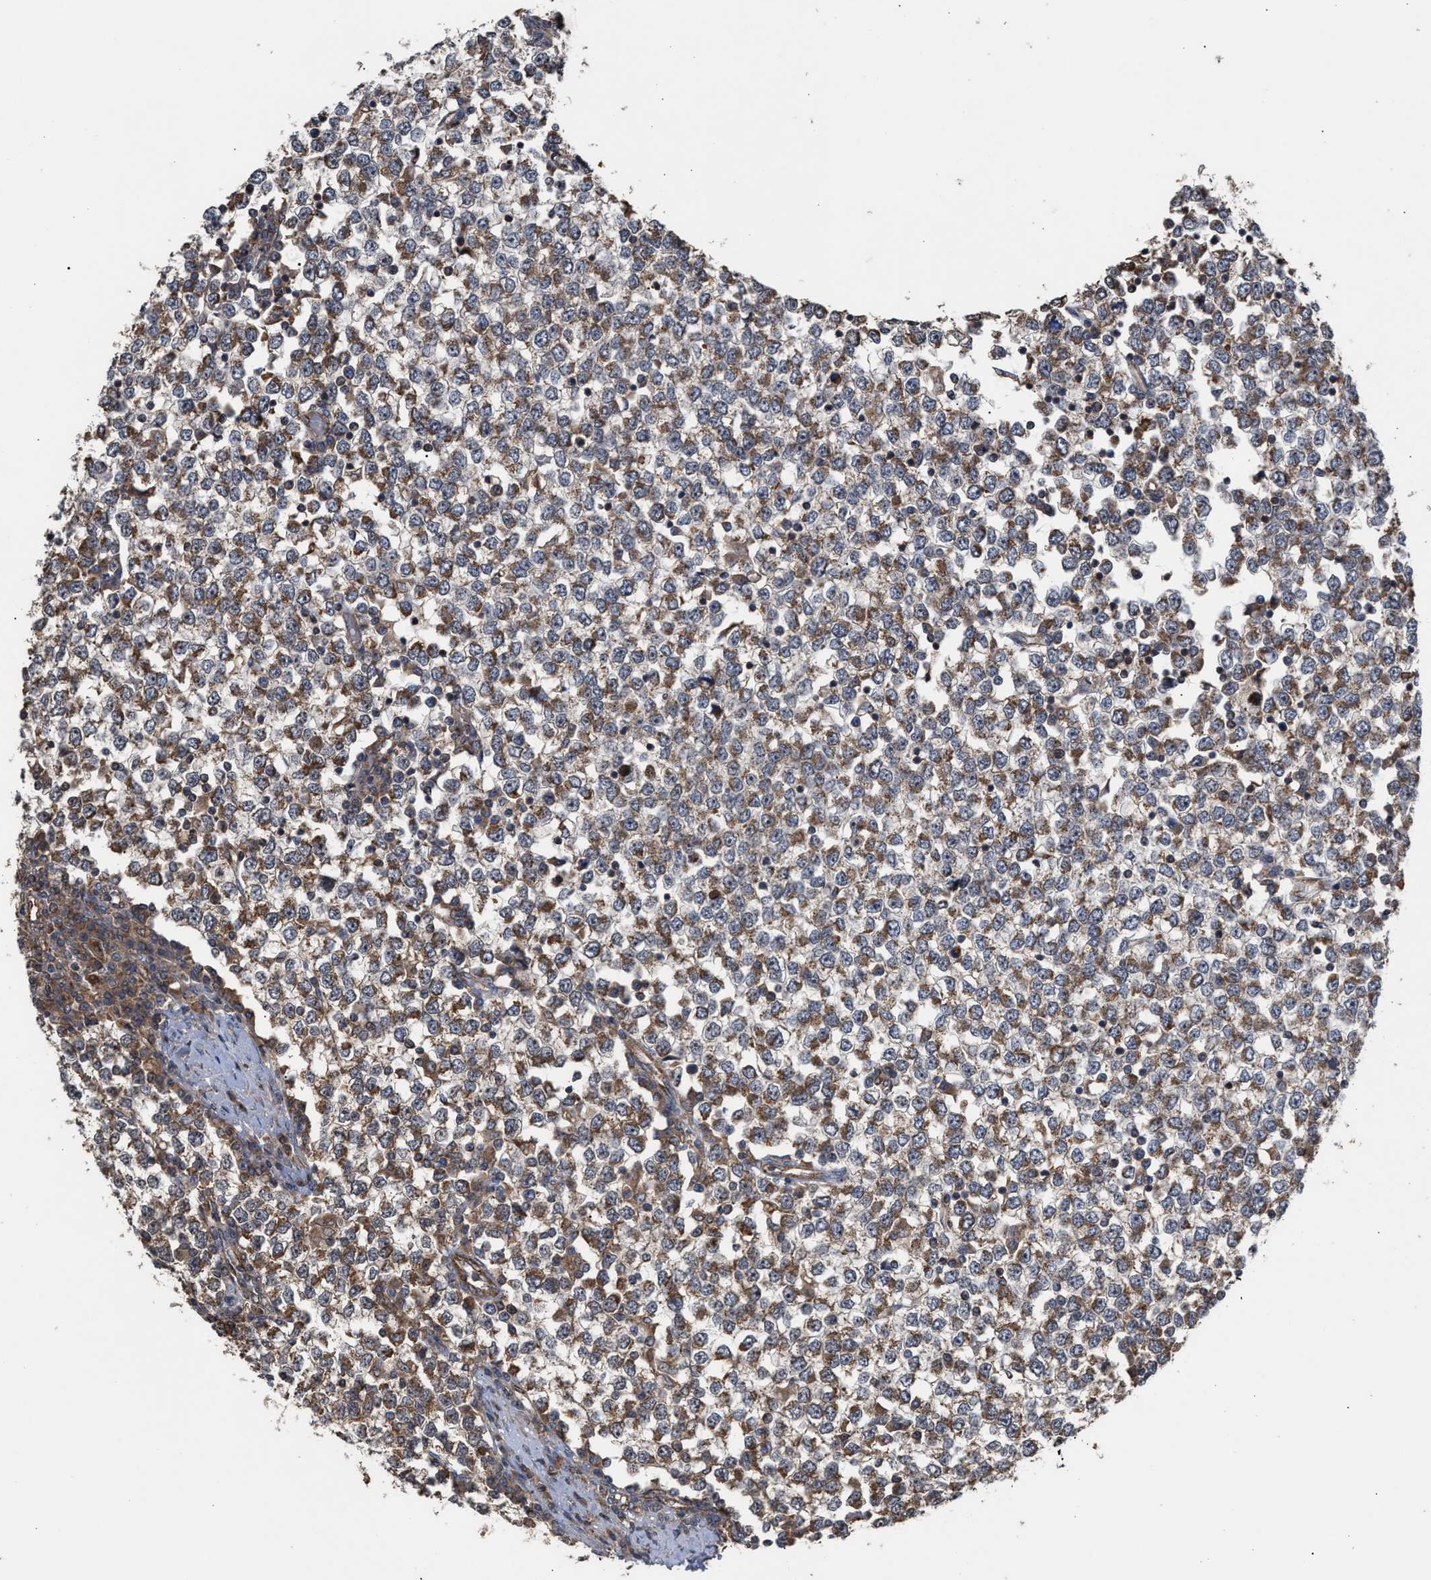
{"staining": {"intensity": "moderate", "quantity": ">75%", "location": "cytoplasmic/membranous"}, "tissue": "testis cancer", "cell_type": "Tumor cells", "image_type": "cancer", "snomed": [{"axis": "morphology", "description": "Seminoma, NOS"}, {"axis": "topography", "description": "Testis"}], "caption": "Immunohistochemistry (DAB (3,3'-diaminobenzidine)) staining of human testis cancer (seminoma) shows moderate cytoplasmic/membranous protein positivity in approximately >75% of tumor cells.", "gene": "EXOSC2", "patient": {"sex": "male", "age": 65}}